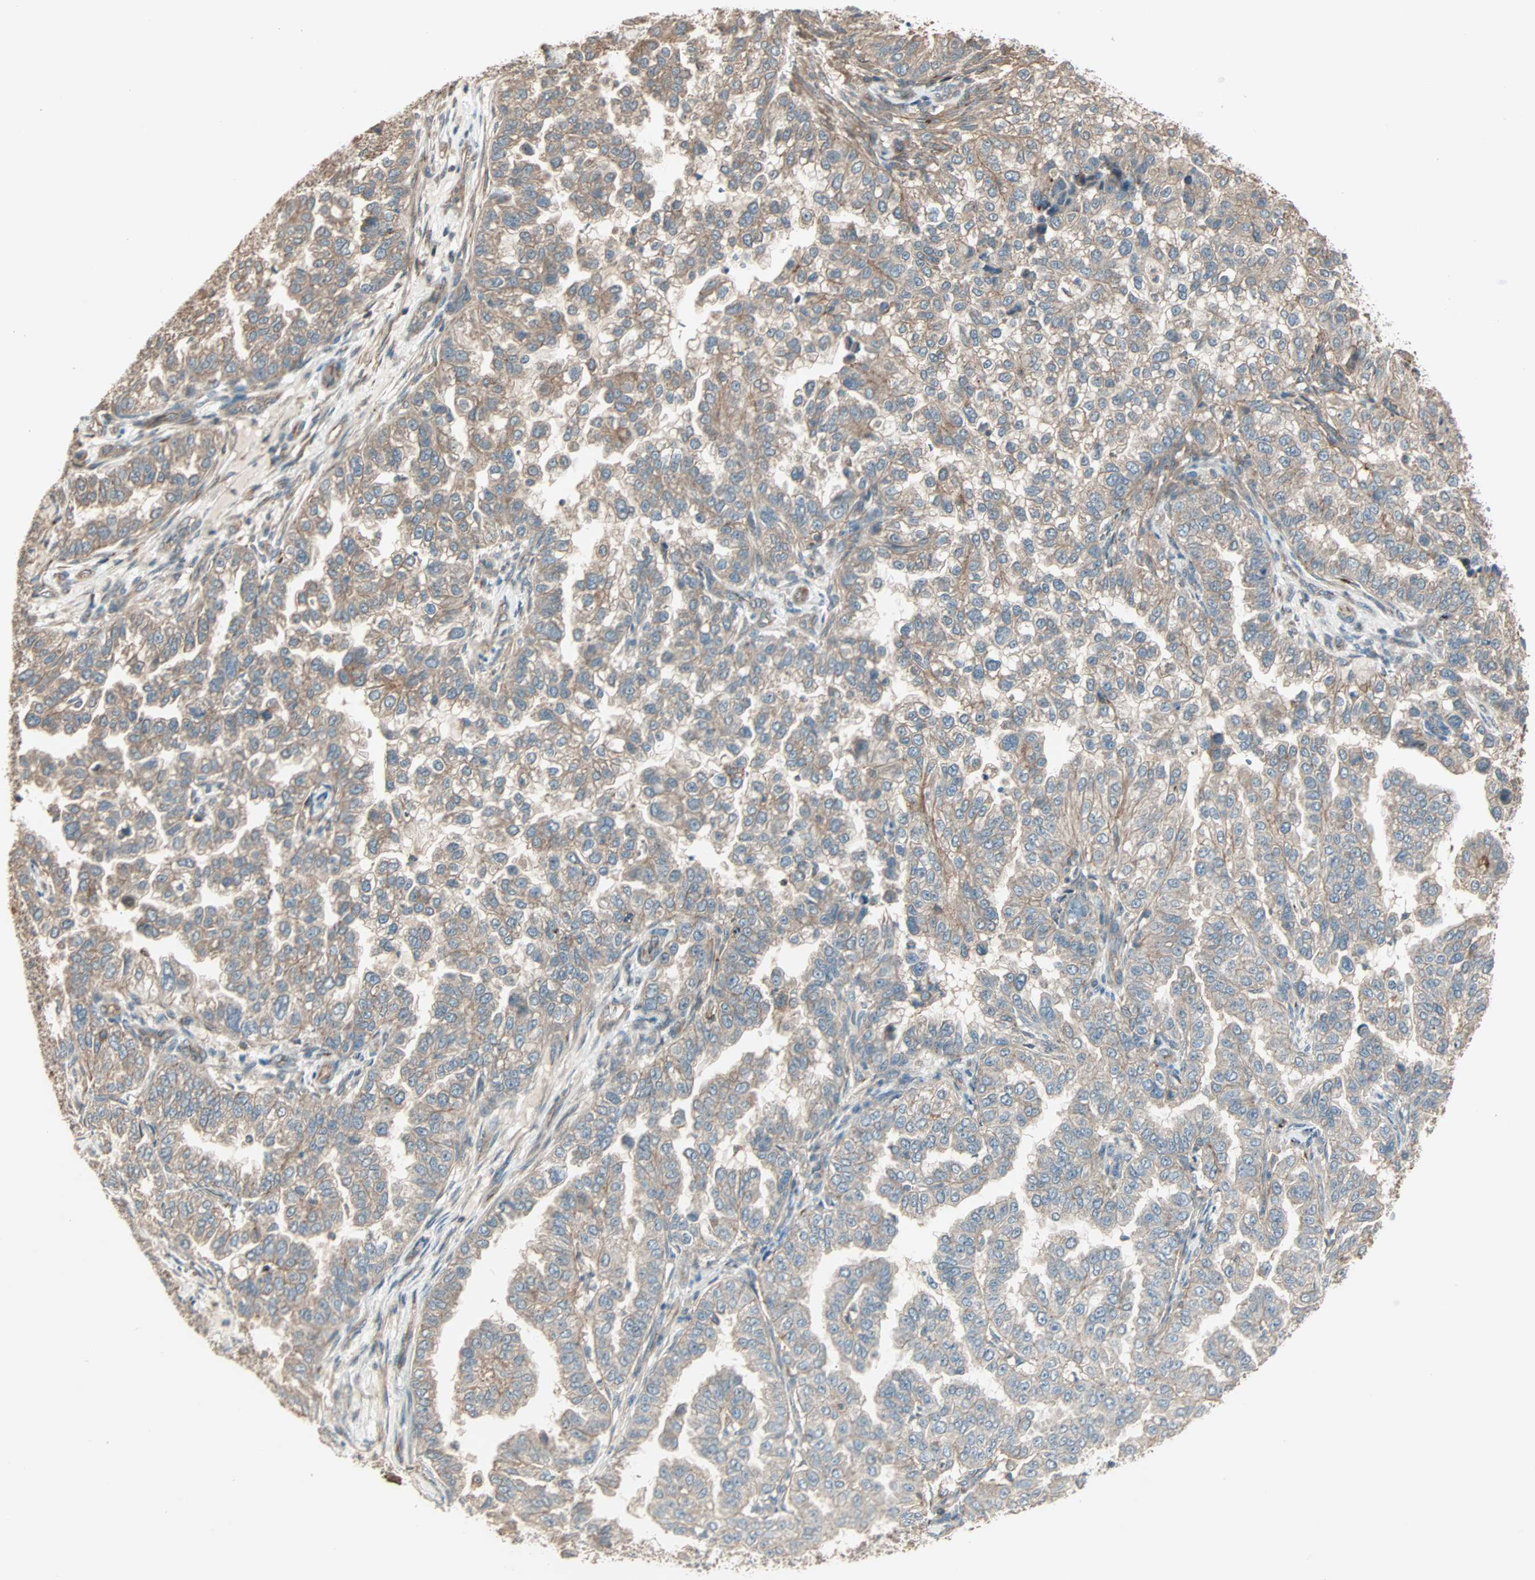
{"staining": {"intensity": "weak", "quantity": ">75%", "location": "cytoplasmic/membranous"}, "tissue": "endometrial cancer", "cell_type": "Tumor cells", "image_type": "cancer", "snomed": [{"axis": "morphology", "description": "Adenocarcinoma, NOS"}, {"axis": "topography", "description": "Endometrium"}], "caption": "Immunohistochemical staining of human endometrial cancer displays weak cytoplasmic/membranous protein positivity in approximately >75% of tumor cells.", "gene": "MAP3K21", "patient": {"sex": "female", "age": 85}}